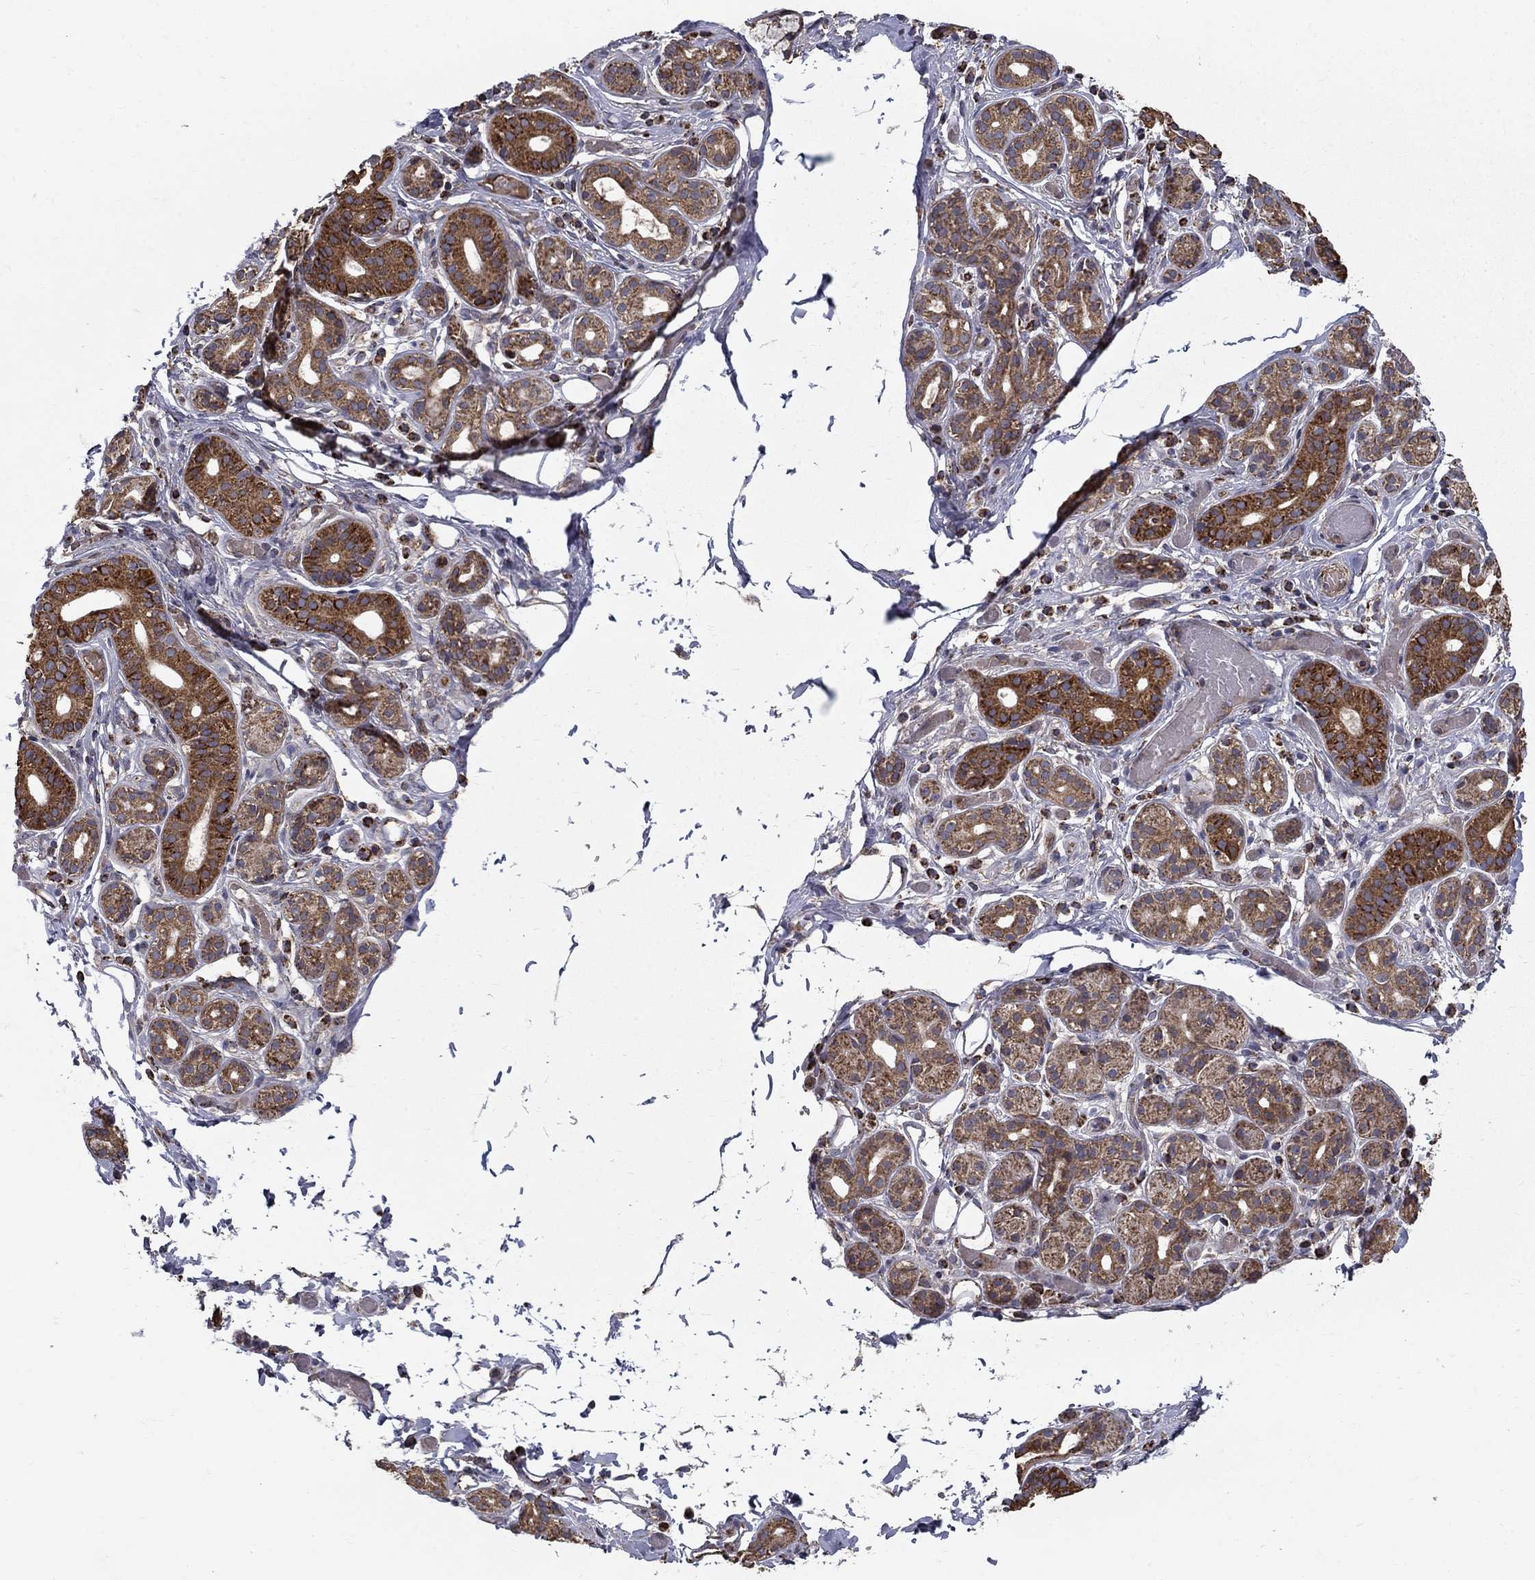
{"staining": {"intensity": "strong", "quantity": "25%-75%", "location": "cytoplasmic/membranous"}, "tissue": "salivary gland", "cell_type": "Glandular cells", "image_type": "normal", "snomed": [{"axis": "morphology", "description": "Normal tissue, NOS"}, {"axis": "topography", "description": "Salivary gland"}, {"axis": "topography", "description": "Peripheral nerve tissue"}], "caption": "Salivary gland stained with DAB (3,3'-diaminobenzidine) immunohistochemistry (IHC) reveals high levels of strong cytoplasmic/membranous positivity in approximately 25%-75% of glandular cells.", "gene": "NDUFS8", "patient": {"sex": "male", "age": 71}}